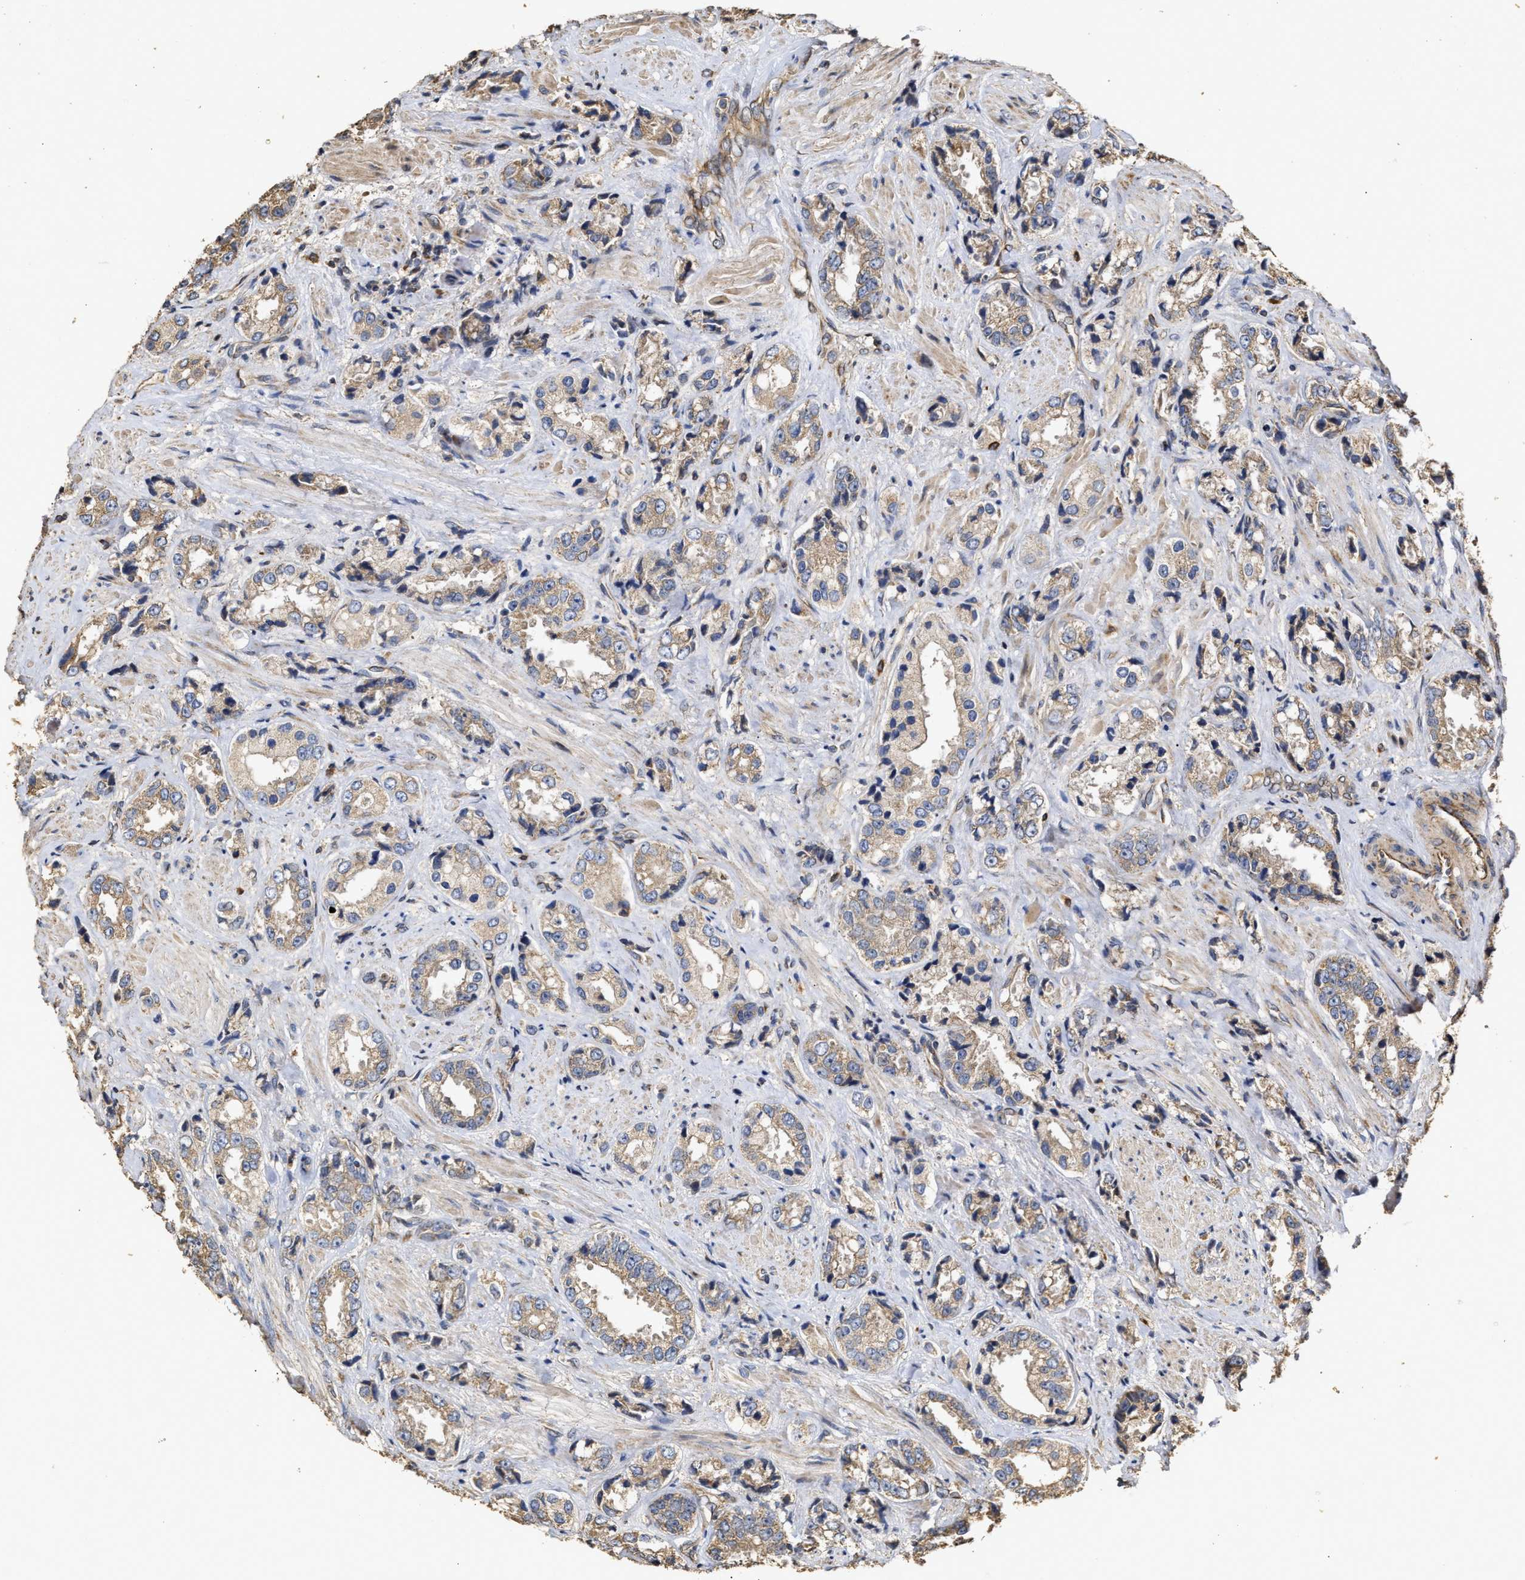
{"staining": {"intensity": "moderate", "quantity": ">75%", "location": "cytoplasmic/membranous"}, "tissue": "prostate cancer", "cell_type": "Tumor cells", "image_type": "cancer", "snomed": [{"axis": "morphology", "description": "Adenocarcinoma, High grade"}, {"axis": "topography", "description": "Prostate"}], "caption": "Immunohistochemistry (IHC) micrograph of adenocarcinoma (high-grade) (prostate) stained for a protein (brown), which reveals medium levels of moderate cytoplasmic/membranous expression in approximately >75% of tumor cells.", "gene": "NAV1", "patient": {"sex": "male", "age": 61}}